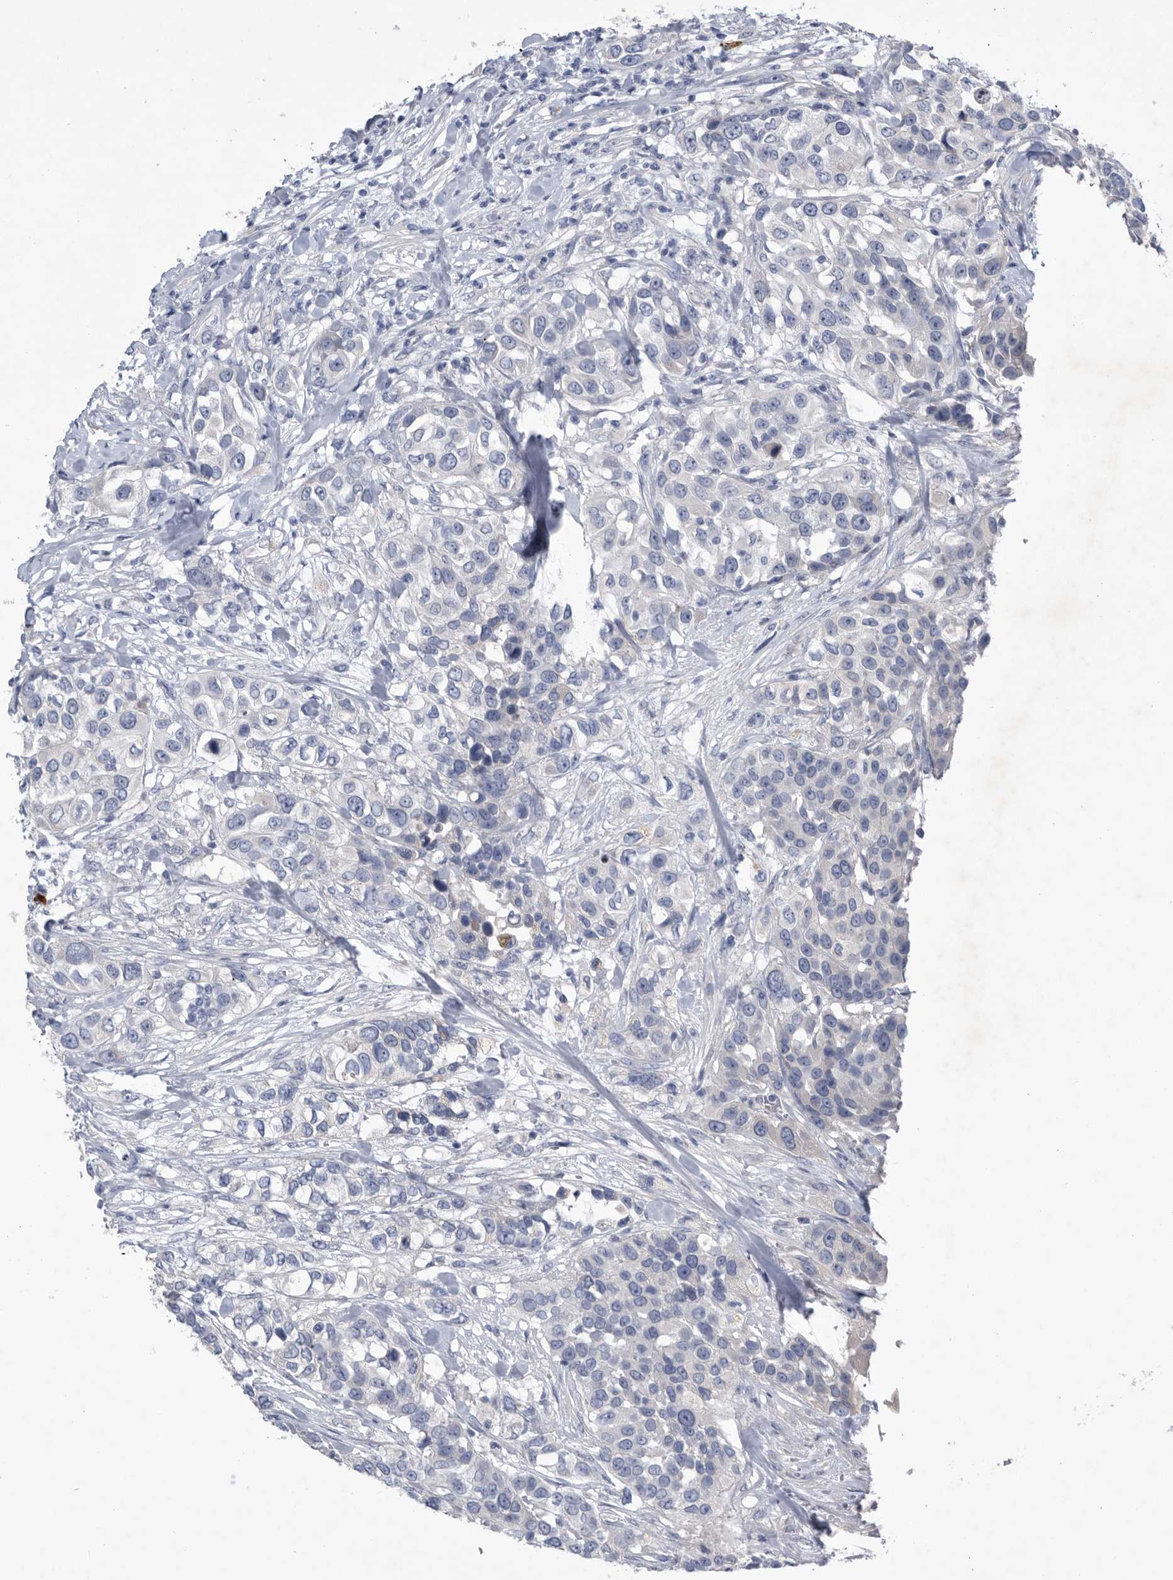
{"staining": {"intensity": "negative", "quantity": "none", "location": "none"}, "tissue": "urothelial cancer", "cell_type": "Tumor cells", "image_type": "cancer", "snomed": [{"axis": "morphology", "description": "Urothelial carcinoma, High grade"}, {"axis": "topography", "description": "Urinary bladder"}], "caption": "Tumor cells are negative for protein expression in human urothelial cancer. The staining is performed using DAB brown chromogen with nuclei counter-stained in using hematoxylin.", "gene": "BTBD6", "patient": {"sex": "female", "age": 80}}